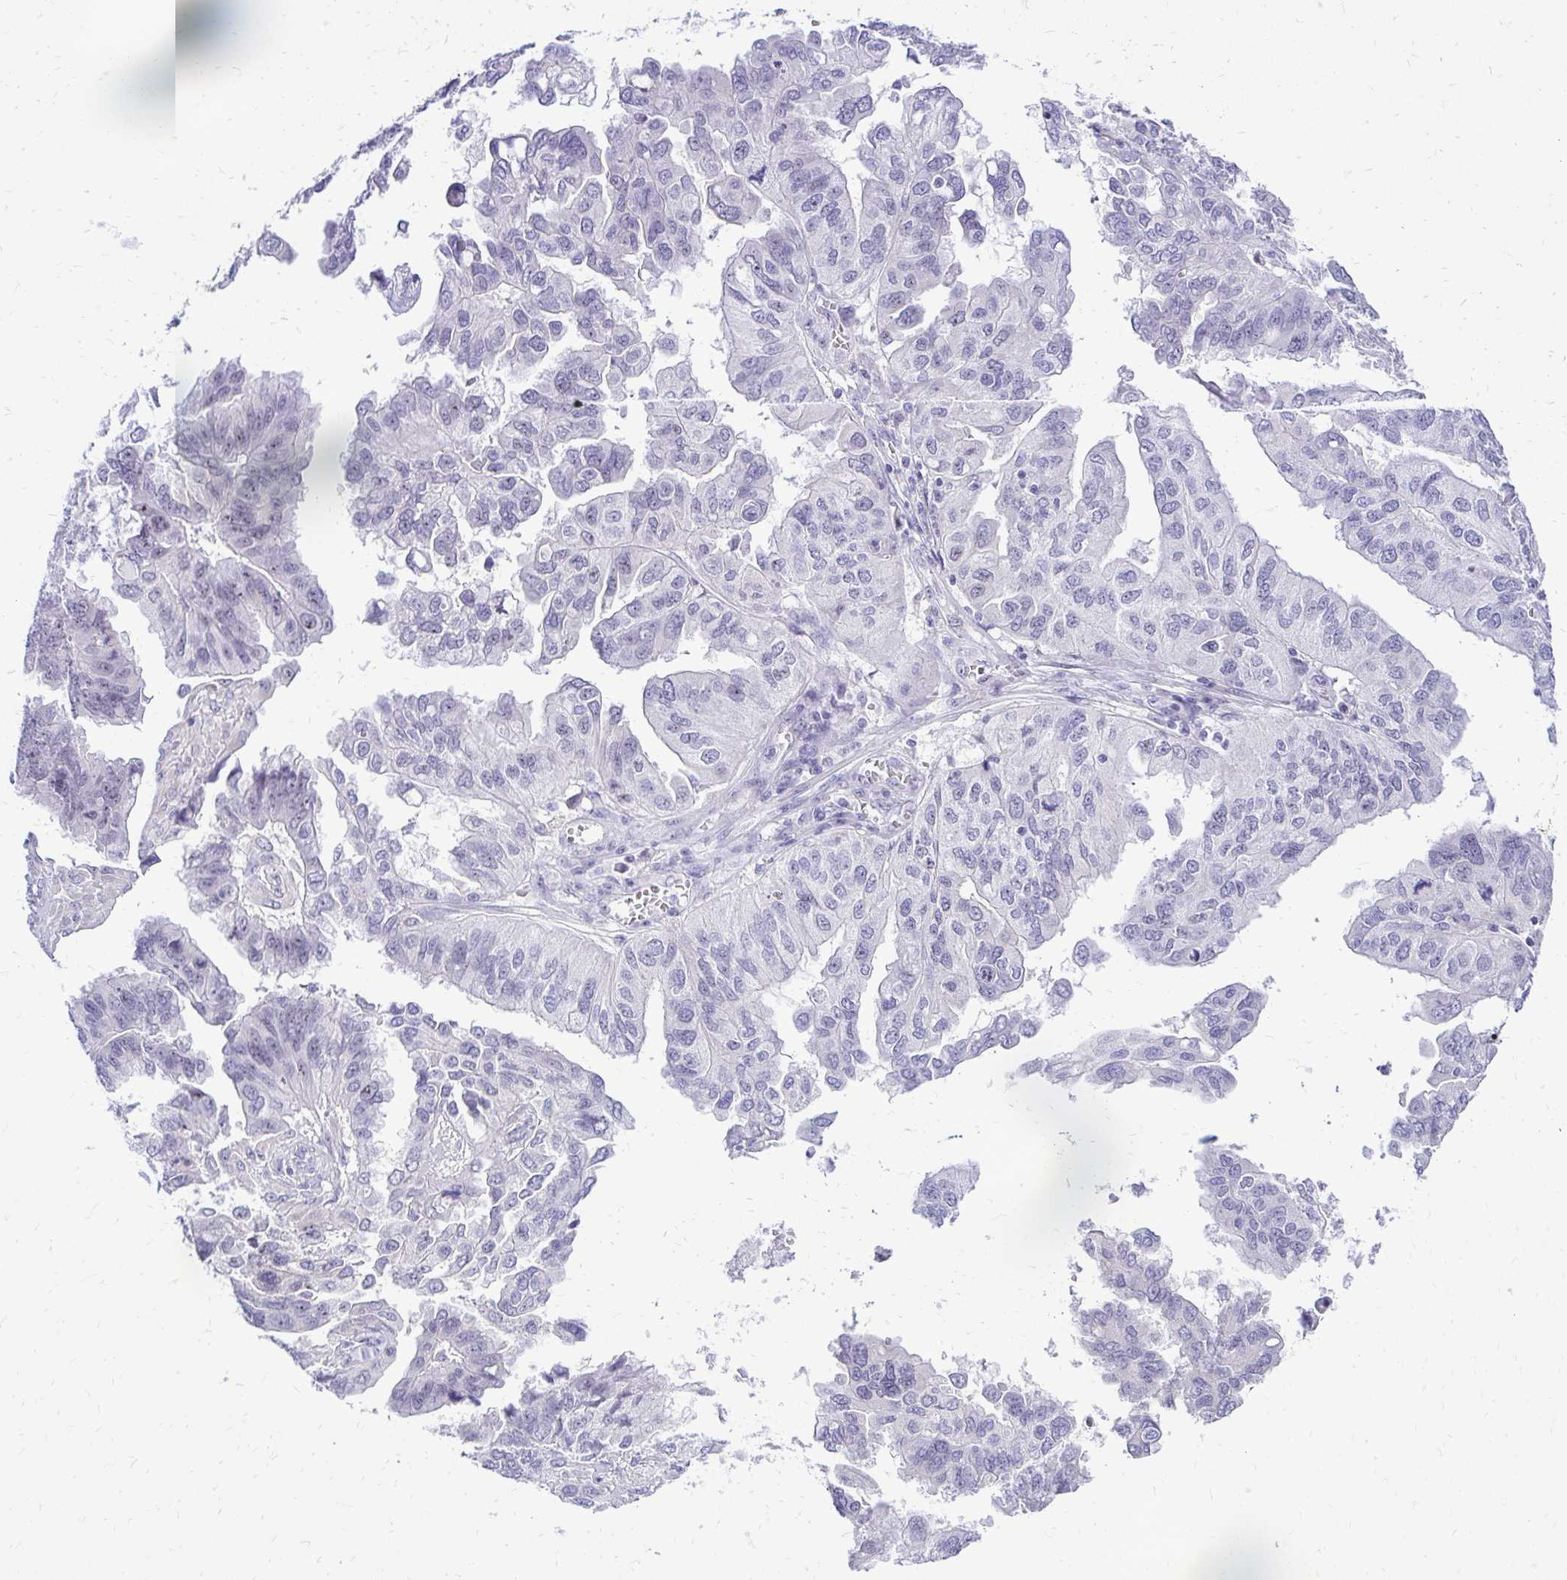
{"staining": {"intensity": "negative", "quantity": "none", "location": "none"}, "tissue": "ovarian cancer", "cell_type": "Tumor cells", "image_type": "cancer", "snomed": [{"axis": "morphology", "description": "Cystadenocarcinoma, serous, NOS"}, {"axis": "topography", "description": "Ovary"}], "caption": "Immunohistochemistry of human ovarian cancer demonstrates no positivity in tumor cells. (DAB (3,3'-diaminobenzidine) immunohistochemistry (IHC) visualized using brightfield microscopy, high magnification).", "gene": "NIFK", "patient": {"sex": "female", "age": 79}}